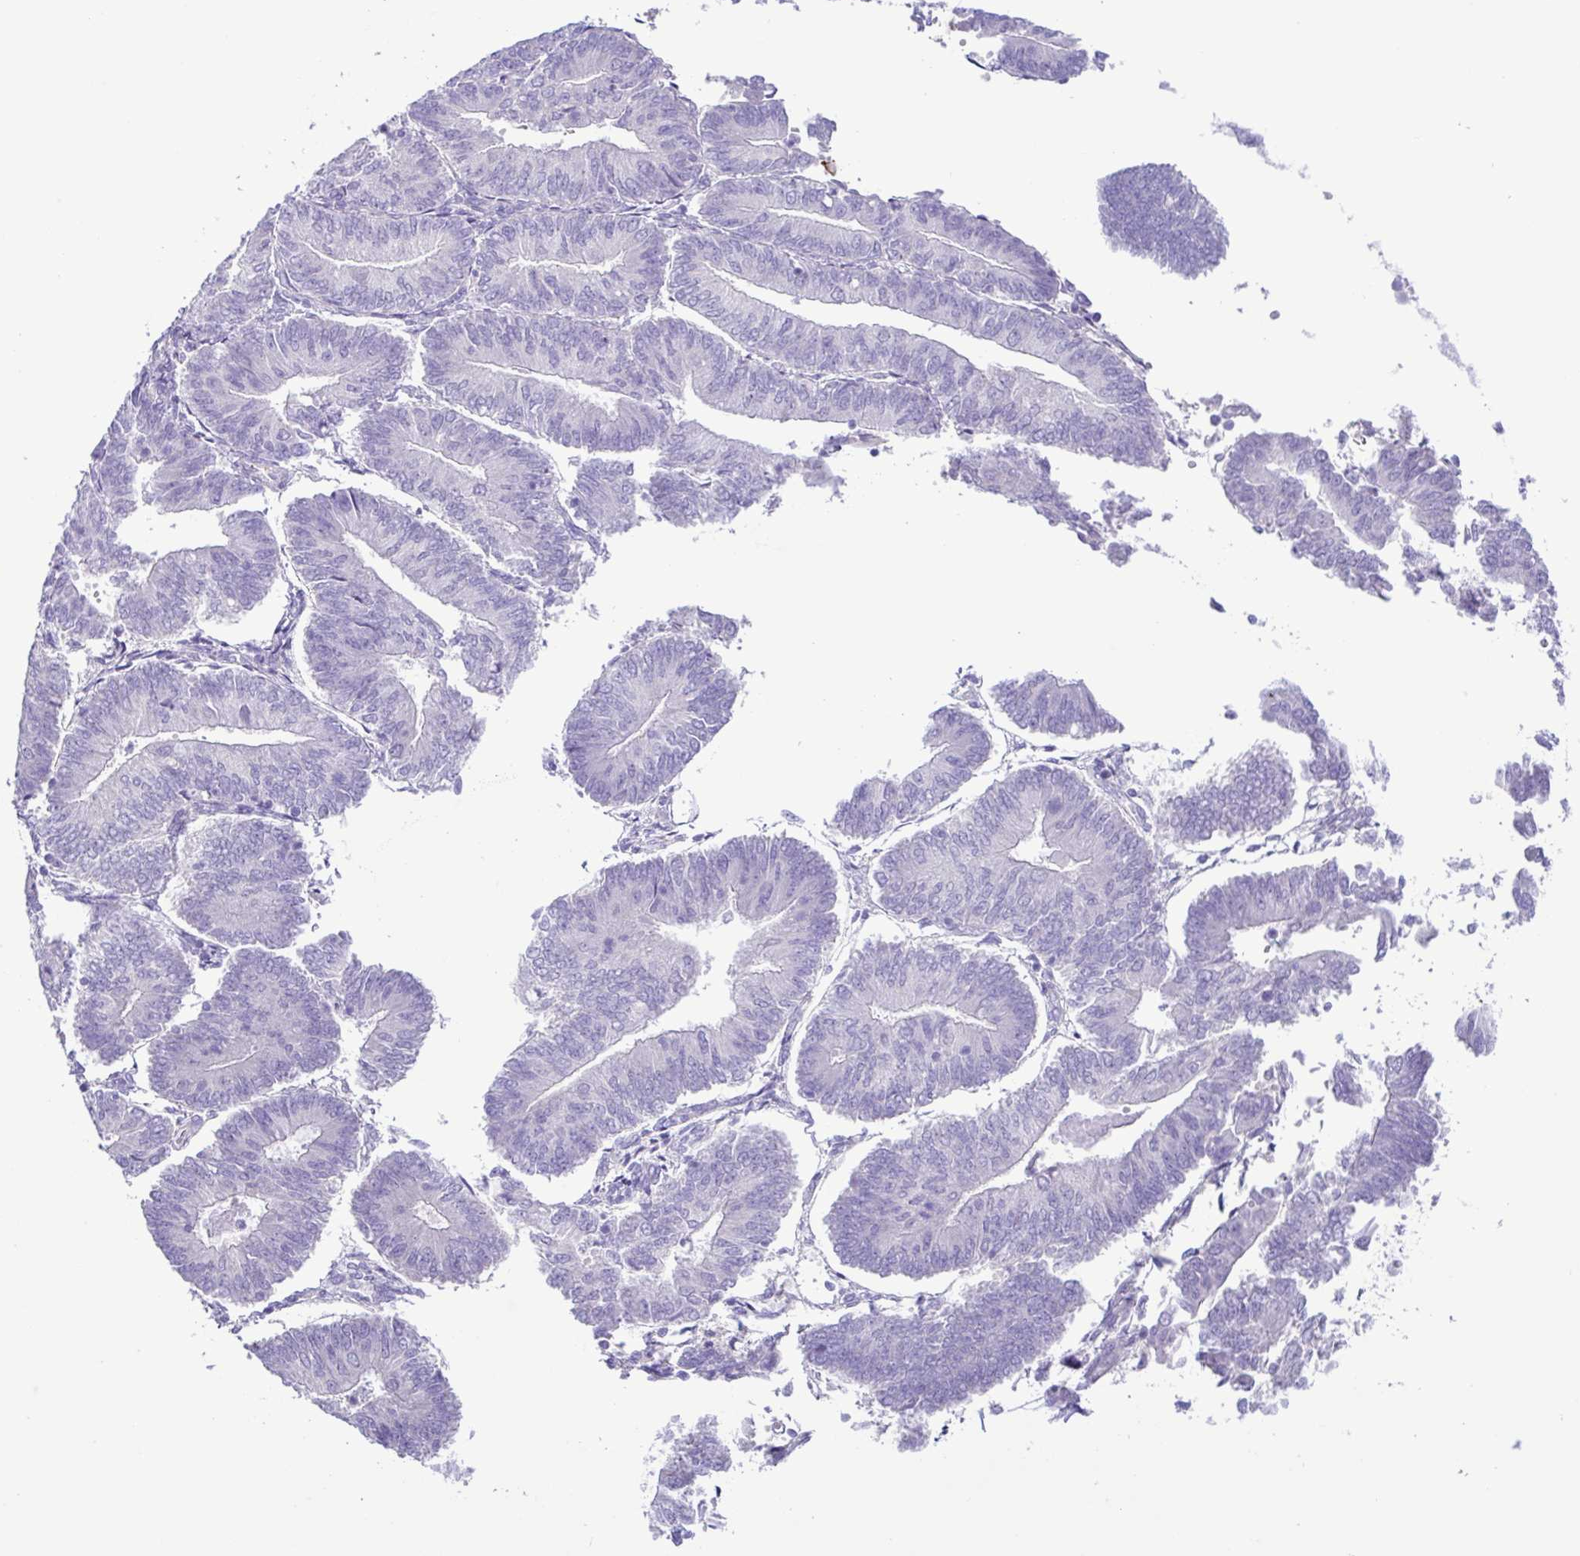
{"staining": {"intensity": "negative", "quantity": "none", "location": "none"}, "tissue": "endometrial cancer", "cell_type": "Tumor cells", "image_type": "cancer", "snomed": [{"axis": "morphology", "description": "Adenocarcinoma, NOS"}, {"axis": "topography", "description": "Endometrium"}], "caption": "Immunohistochemistry image of neoplastic tissue: endometrial cancer (adenocarcinoma) stained with DAB (3,3'-diaminobenzidine) displays no significant protein positivity in tumor cells.", "gene": "GABBR2", "patient": {"sex": "female", "age": 65}}